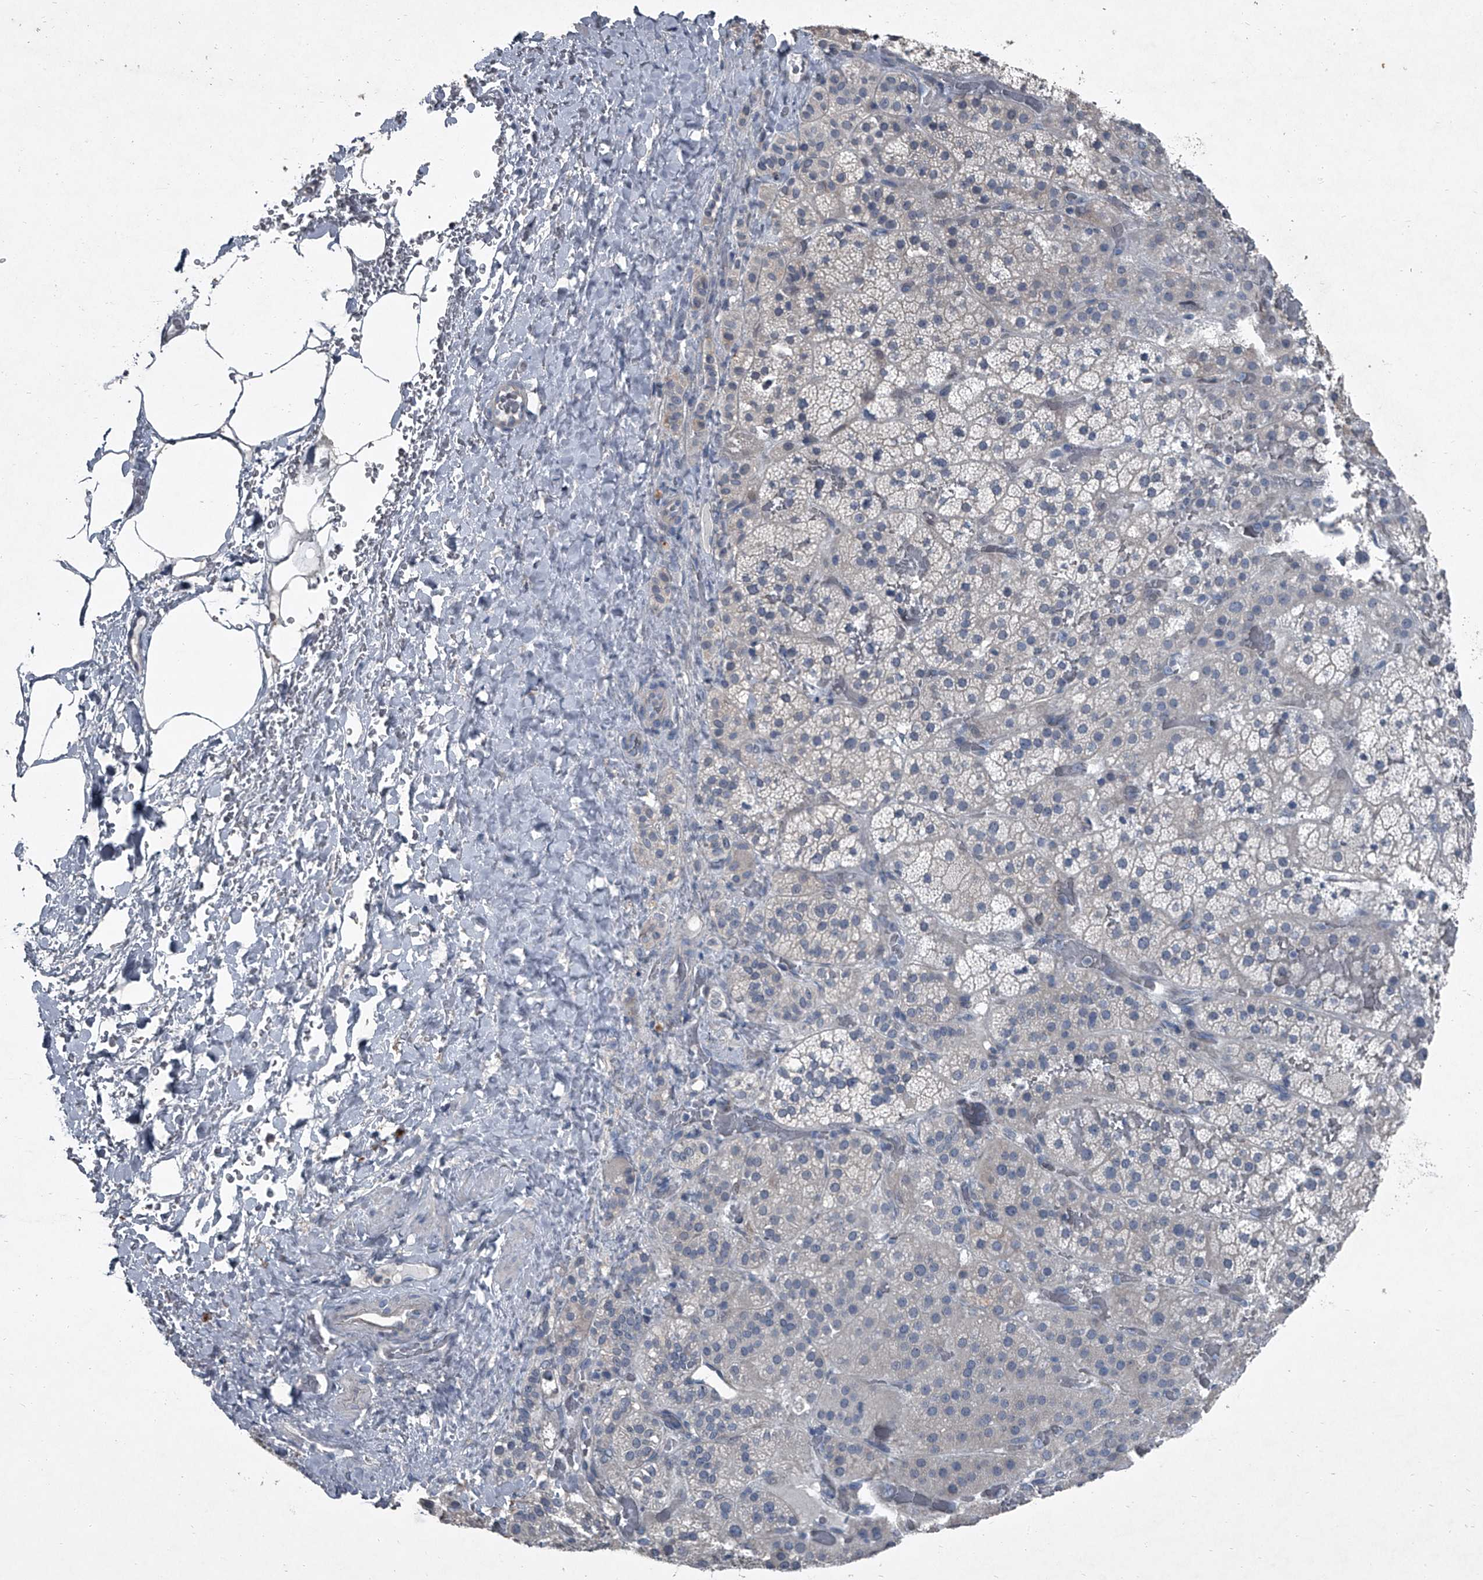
{"staining": {"intensity": "negative", "quantity": "none", "location": "none"}, "tissue": "adrenal gland", "cell_type": "Glandular cells", "image_type": "normal", "snomed": [{"axis": "morphology", "description": "Normal tissue, NOS"}, {"axis": "topography", "description": "Adrenal gland"}], "caption": "The histopathology image exhibits no significant expression in glandular cells of adrenal gland.", "gene": "HEPHL1", "patient": {"sex": "male", "age": 57}}